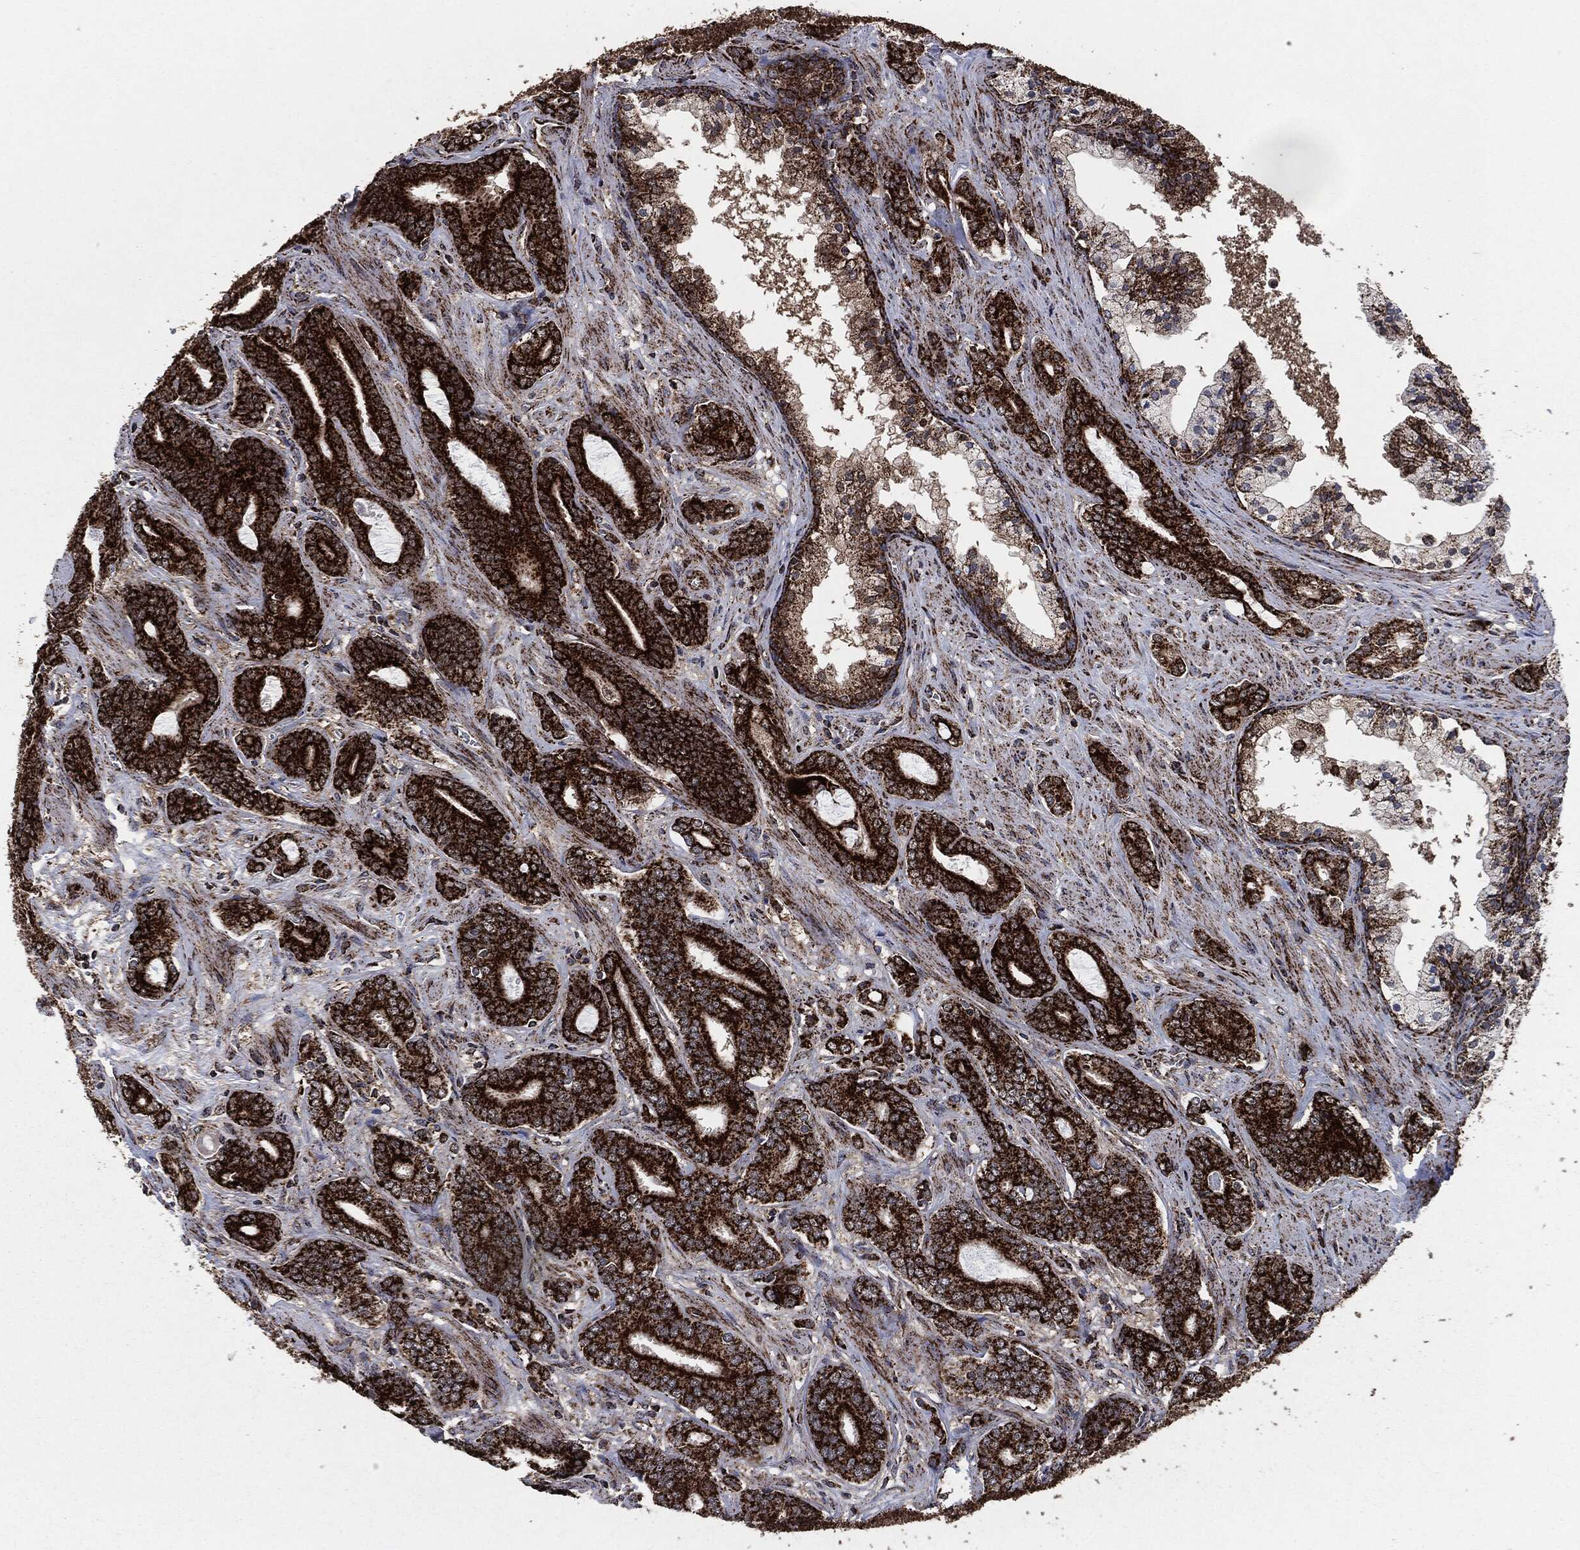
{"staining": {"intensity": "strong", "quantity": ">75%", "location": "cytoplasmic/membranous"}, "tissue": "prostate cancer", "cell_type": "Tumor cells", "image_type": "cancer", "snomed": [{"axis": "morphology", "description": "Adenocarcinoma, NOS"}, {"axis": "topography", "description": "Prostate"}], "caption": "Immunohistochemistry staining of prostate cancer (adenocarcinoma), which displays high levels of strong cytoplasmic/membranous staining in approximately >75% of tumor cells indicating strong cytoplasmic/membranous protein positivity. The staining was performed using DAB (3,3'-diaminobenzidine) (brown) for protein detection and nuclei were counterstained in hematoxylin (blue).", "gene": "FH", "patient": {"sex": "male", "age": 55}}